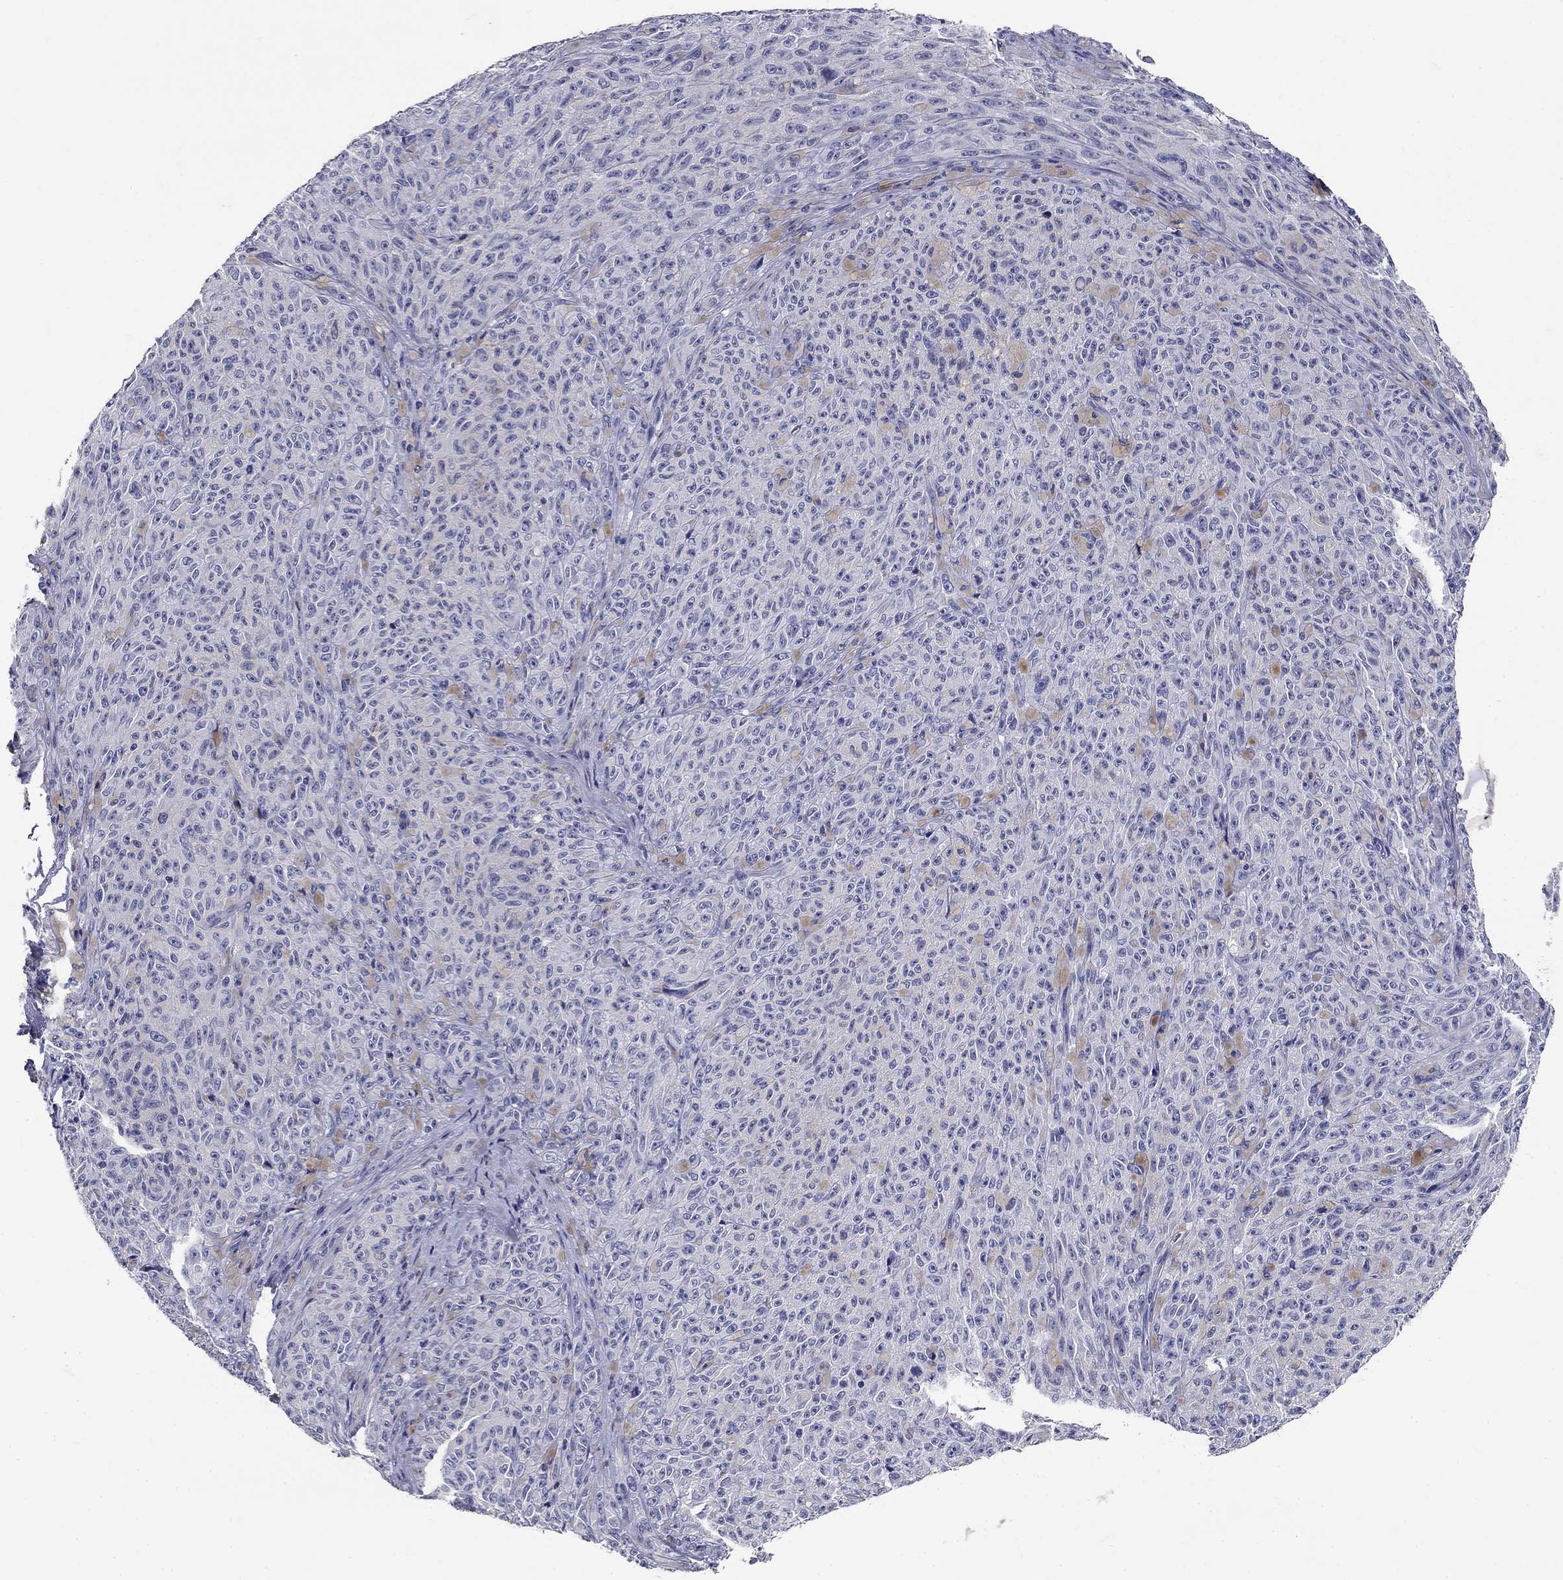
{"staining": {"intensity": "negative", "quantity": "none", "location": "none"}, "tissue": "melanoma", "cell_type": "Tumor cells", "image_type": "cancer", "snomed": [{"axis": "morphology", "description": "Malignant melanoma, NOS"}, {"axis": "topography", "description": "Skin"}], "caption": "Immunohistochemistry photomicrograph of neoplastic tissue: malignant melanoma stained with DAB (3,3'-diaminobenzidine) shows no significant protein staining in tumor cells.", "gene": "POMC", "patient": {"sex": "female", "age": 82}}